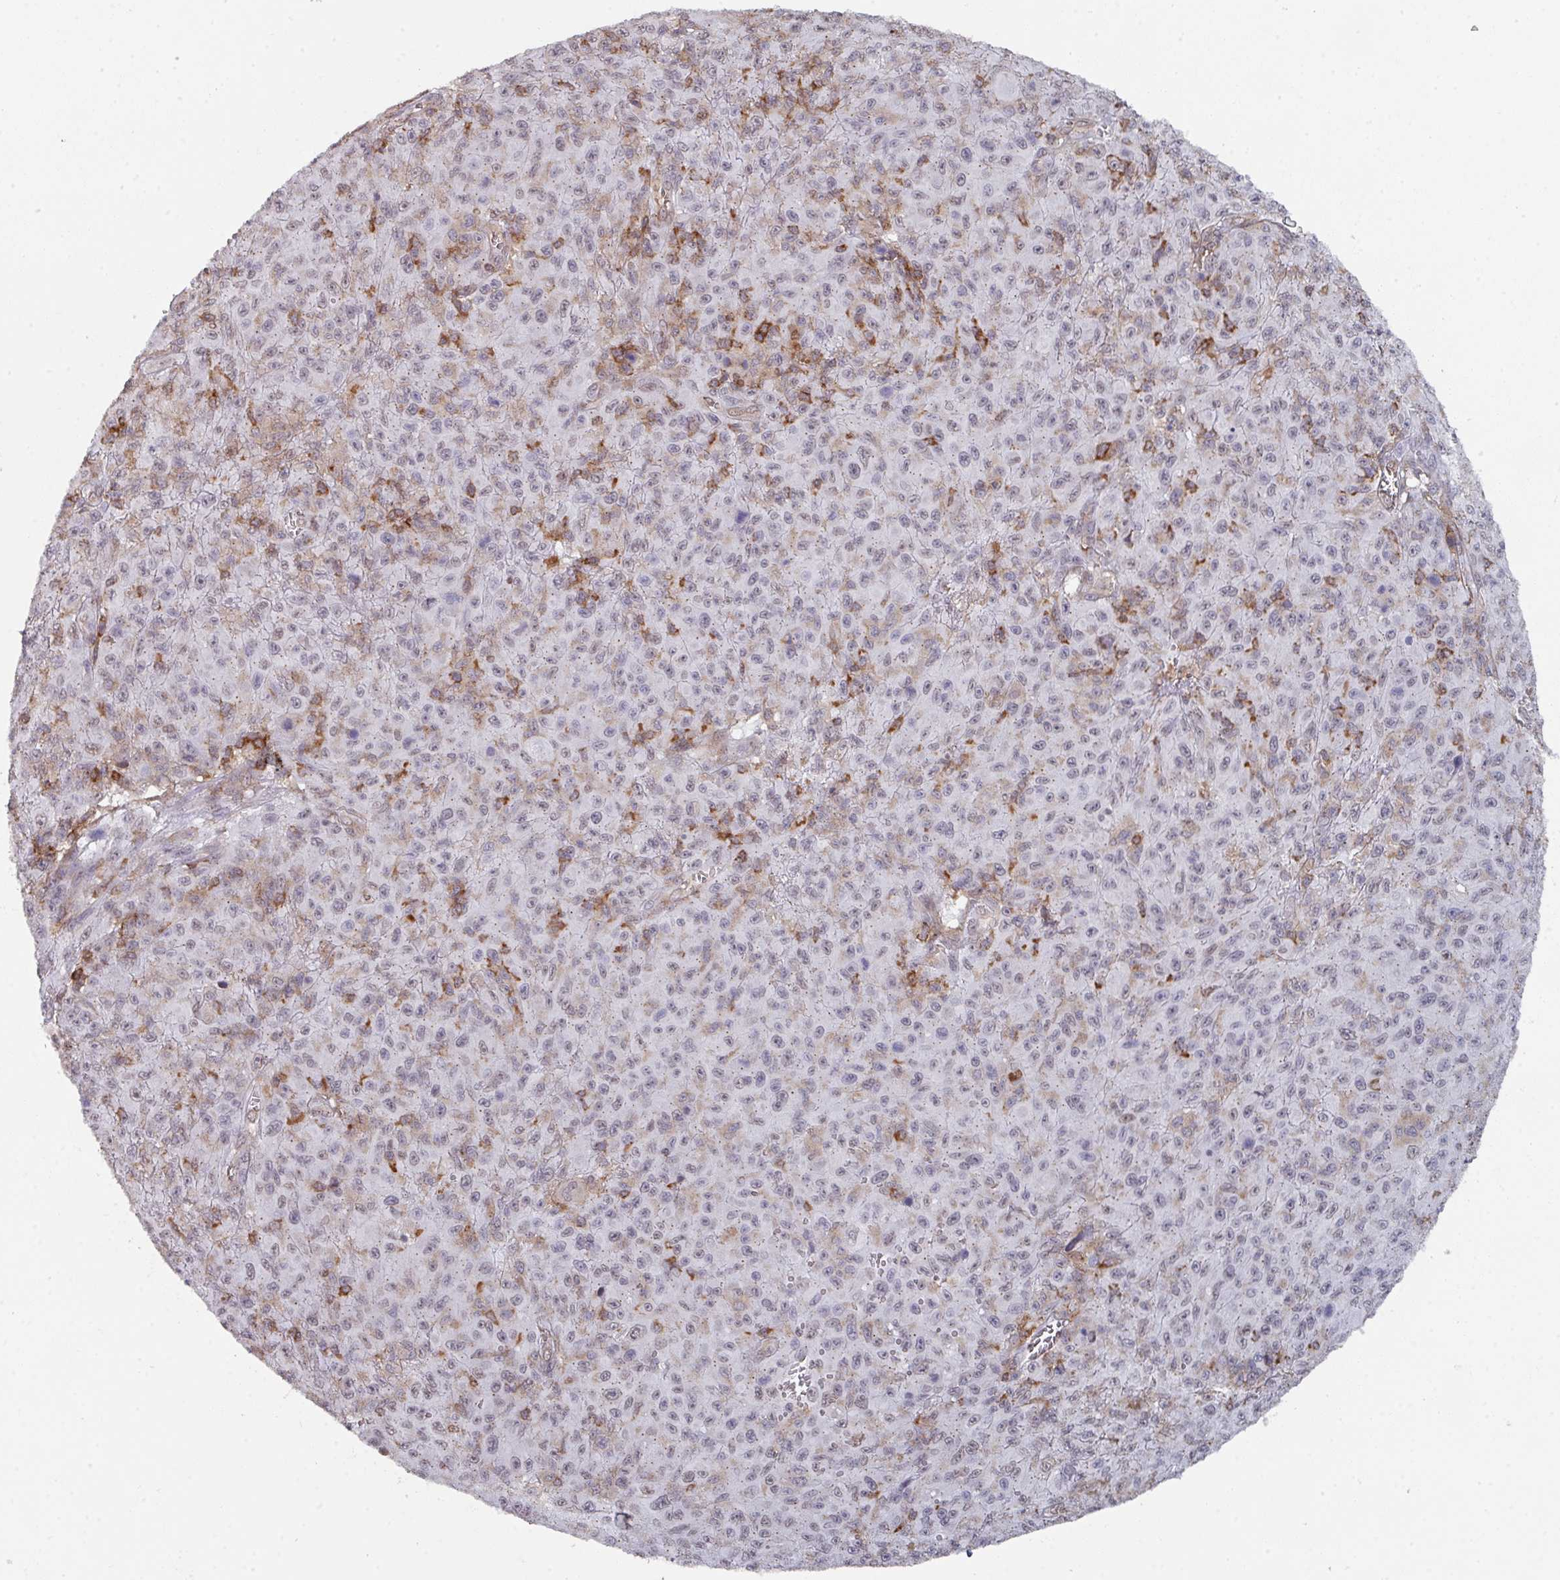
{"staining": {"intensity": "negative", "quantity": "none", "location": "none"}, "tissue": "melanoma", "cell_type": "Tumor cells", "image_type": "cancer", "snomed": [{"axis": "morphology", "description": "Malignant melanoma, NOS"}, {"axis": "topography", "description": "Skin"}], "caption": "The immunohistochemistry image has no significant positivity in tumor cells of malignant melanoma tissue.", "gene": "RASAL3", "patient": {"sex": "male", "age": 46}}